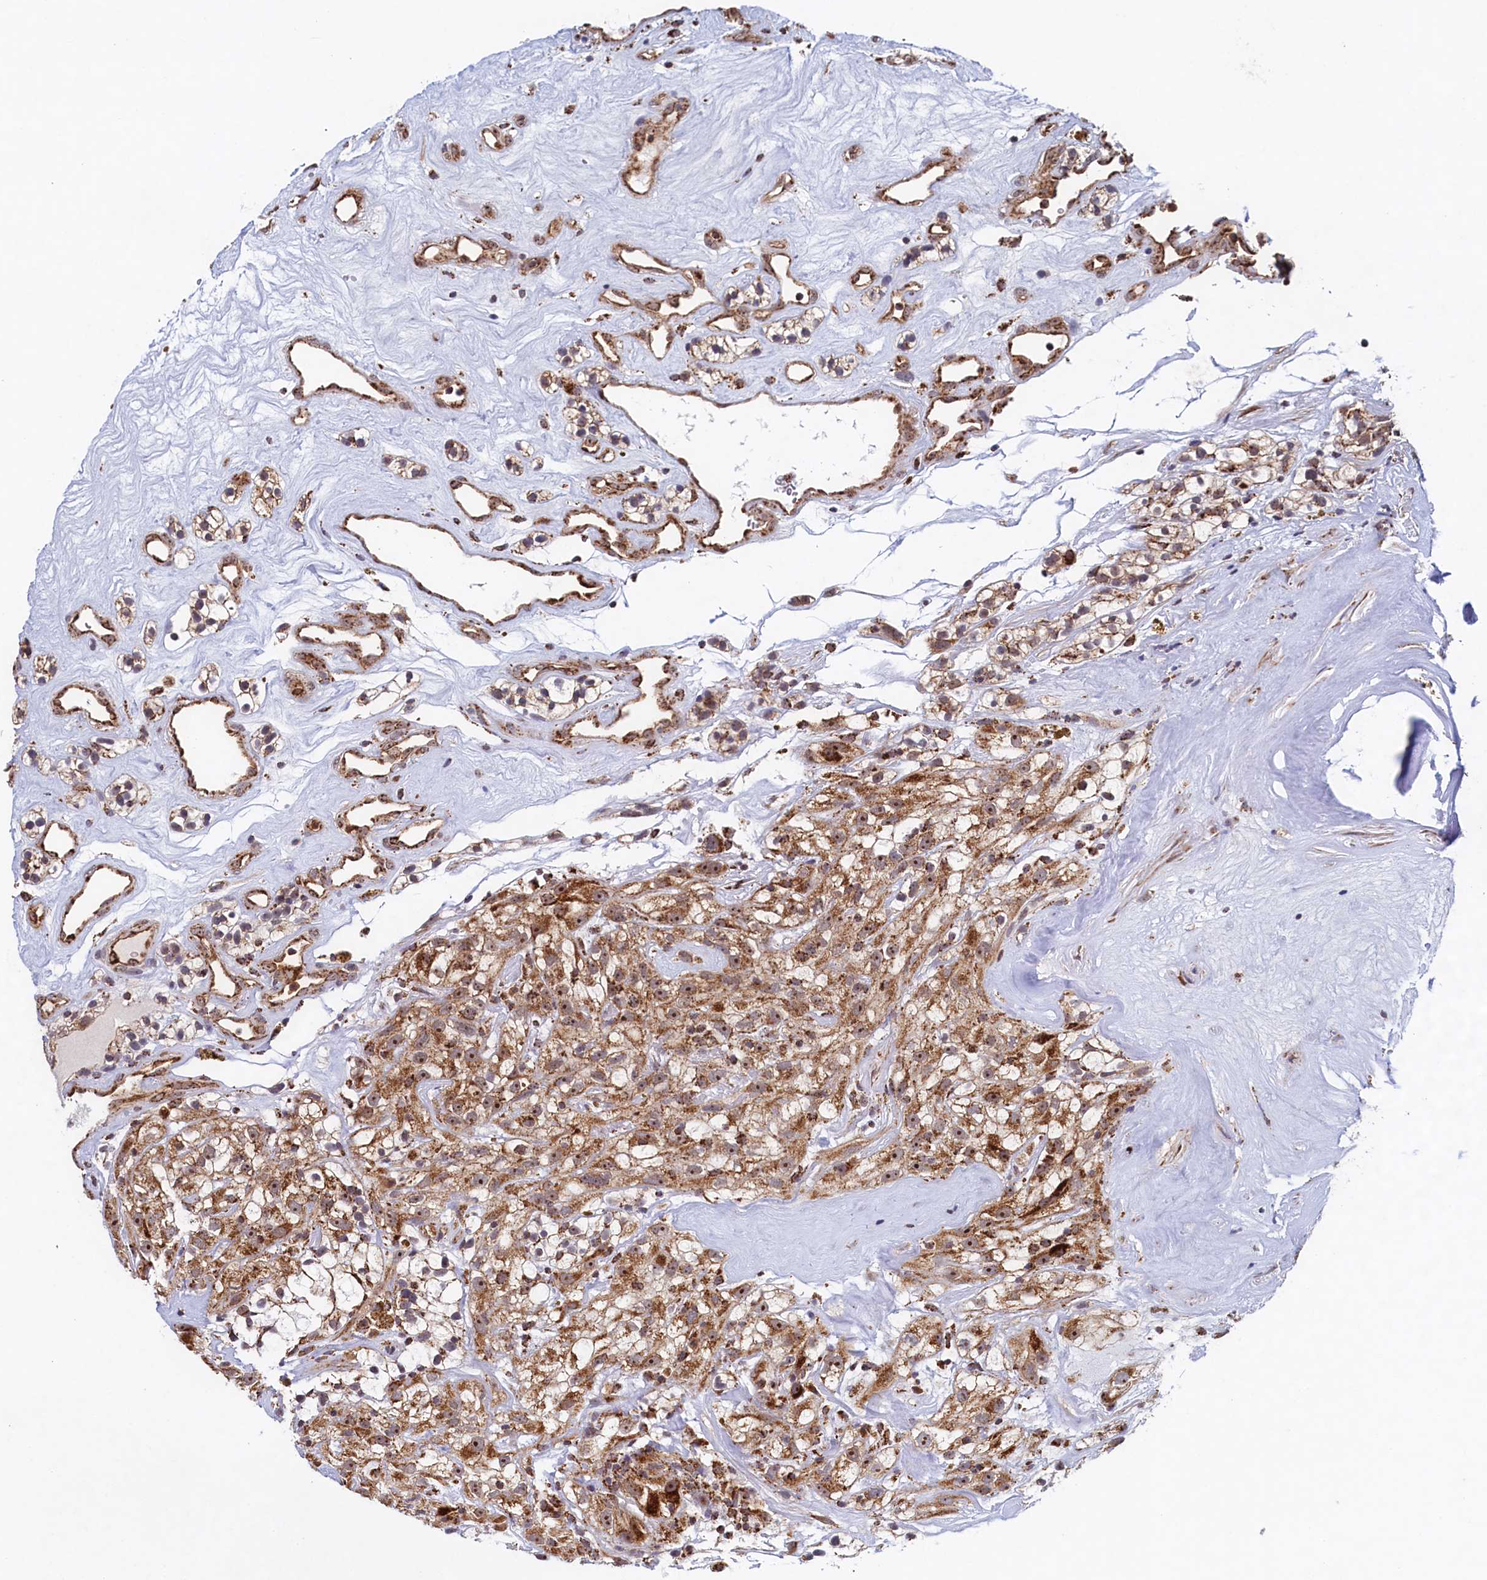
{"staining": {"intensity": "moderate", "quantity": ">75%", "location": "cytoplasmic/membranous,nuclear"}, "tissue": "renal cancer", "cell_type": "Tumor cells", "image_type": "cancer", "snomed": [{"axis": "morphology", "description": "Adenocarcinoma, NOS"}, {"axis": "topography", "description": "Kidney"}], "caption": "Tumor cells demonstrate medium levels of moderate cytoplasmic/membranous and nuclear staining in approximately >75% of cells in renal cancer.", "gene": "UBE3B", "patient": {"sex": "female", "age": 57}}